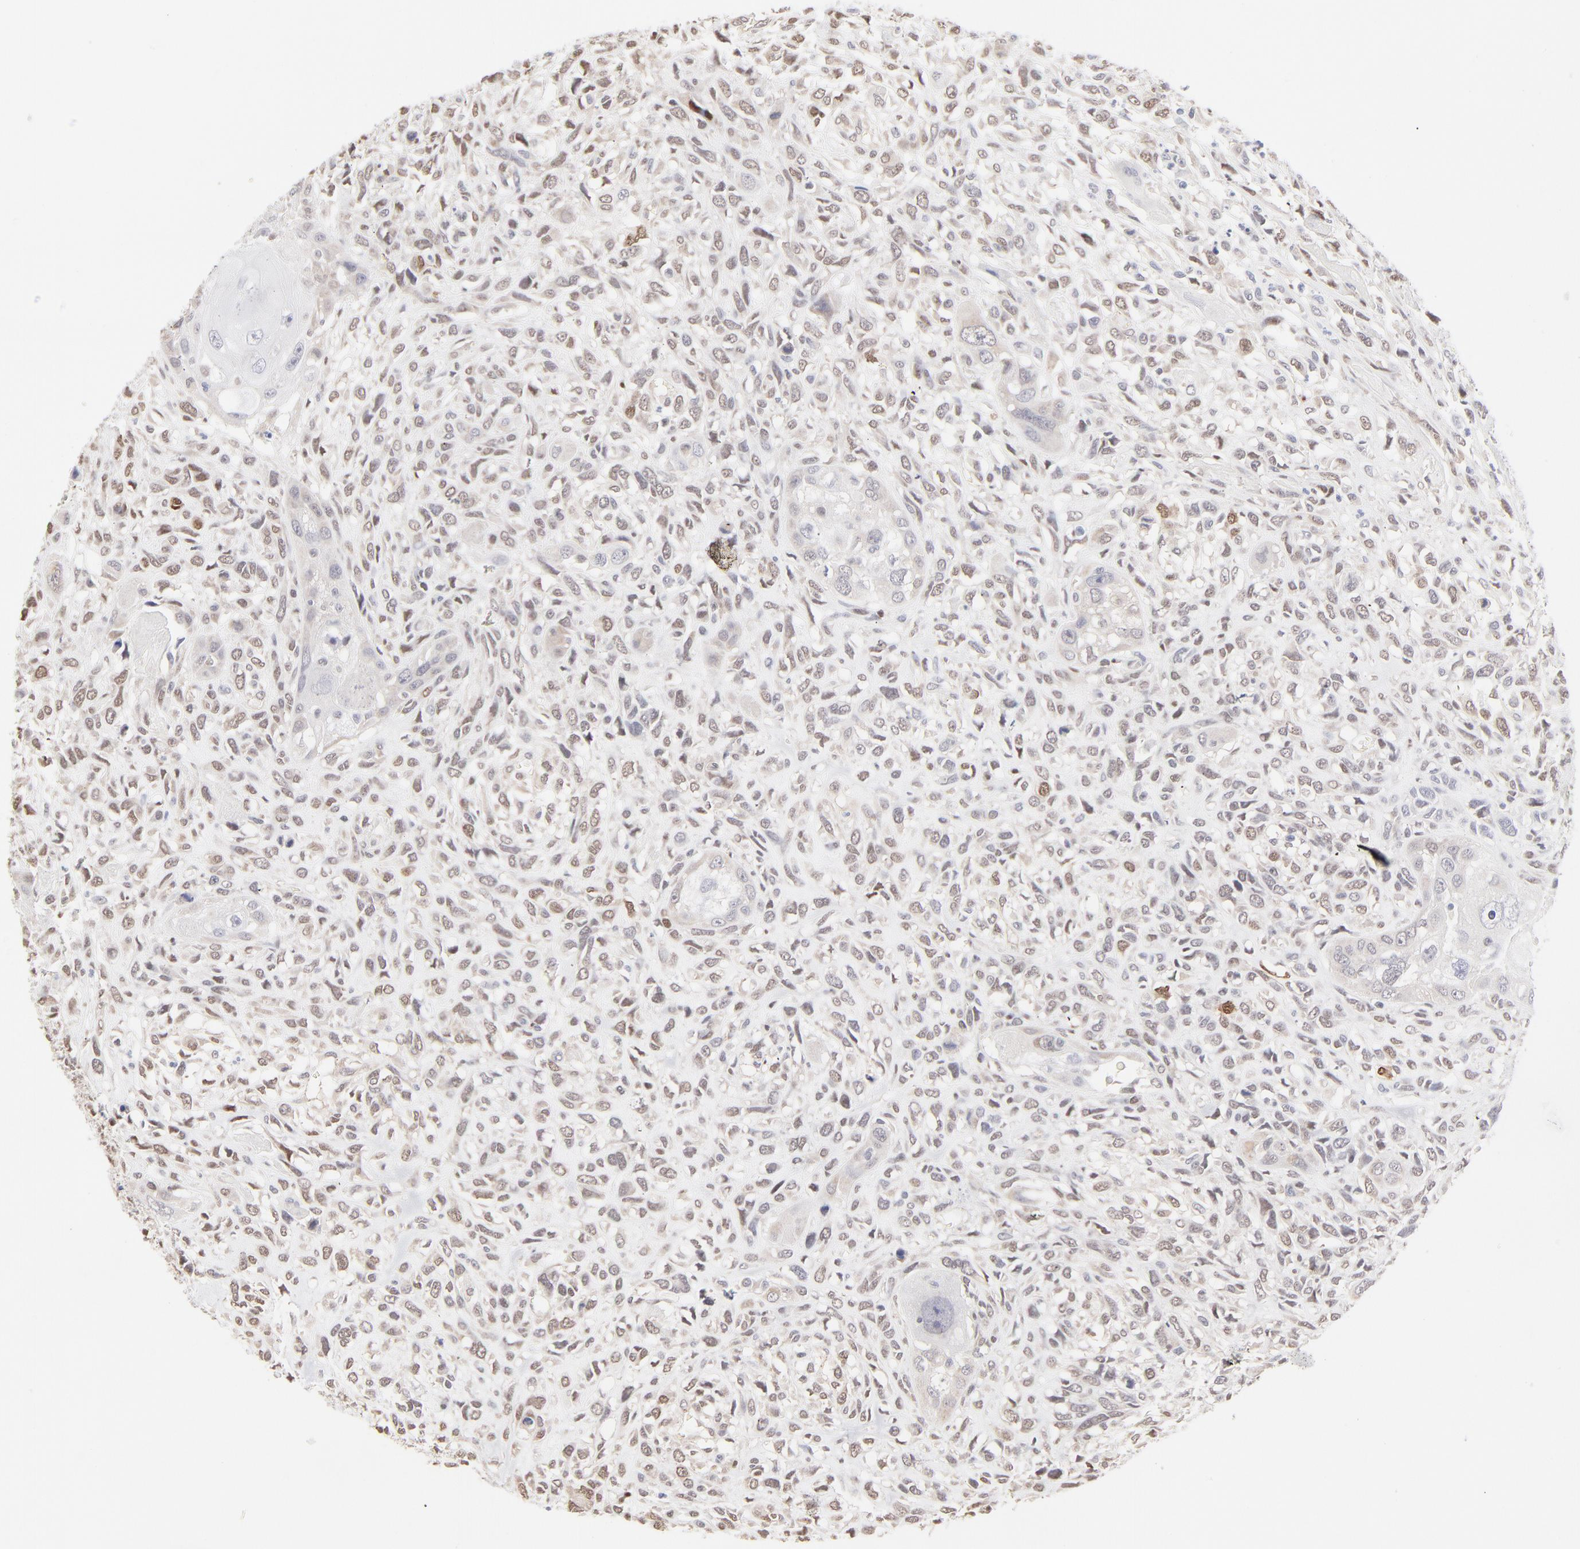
{"staining": {"intensity": "weak", "quantity": "25%-75%", "location": "nuclear"}, "tissue": "head and neck cancer", "cell_type": "Tumor cells", "image_type": "cancer", "snomed": [{"axis": "morphology", "description": "Neoplasm, malignant, NOS"}, {"axis": "topography", "description": "Salivary gland"}, {"axis": "topography", "description": "Head-Neck"}], "caption": "High-power microscopy captured an immunohistochemistry (IHC) photomicrograph of malignant neoplasm (head and neck), revealing weak nuclear expression in about 25%-75% of tumor cells. (brown staining indicates protein expression, while blue staining denotes nuclei).", "gene": "RBM3", "patient": {"sex": "male", "age": 43}}